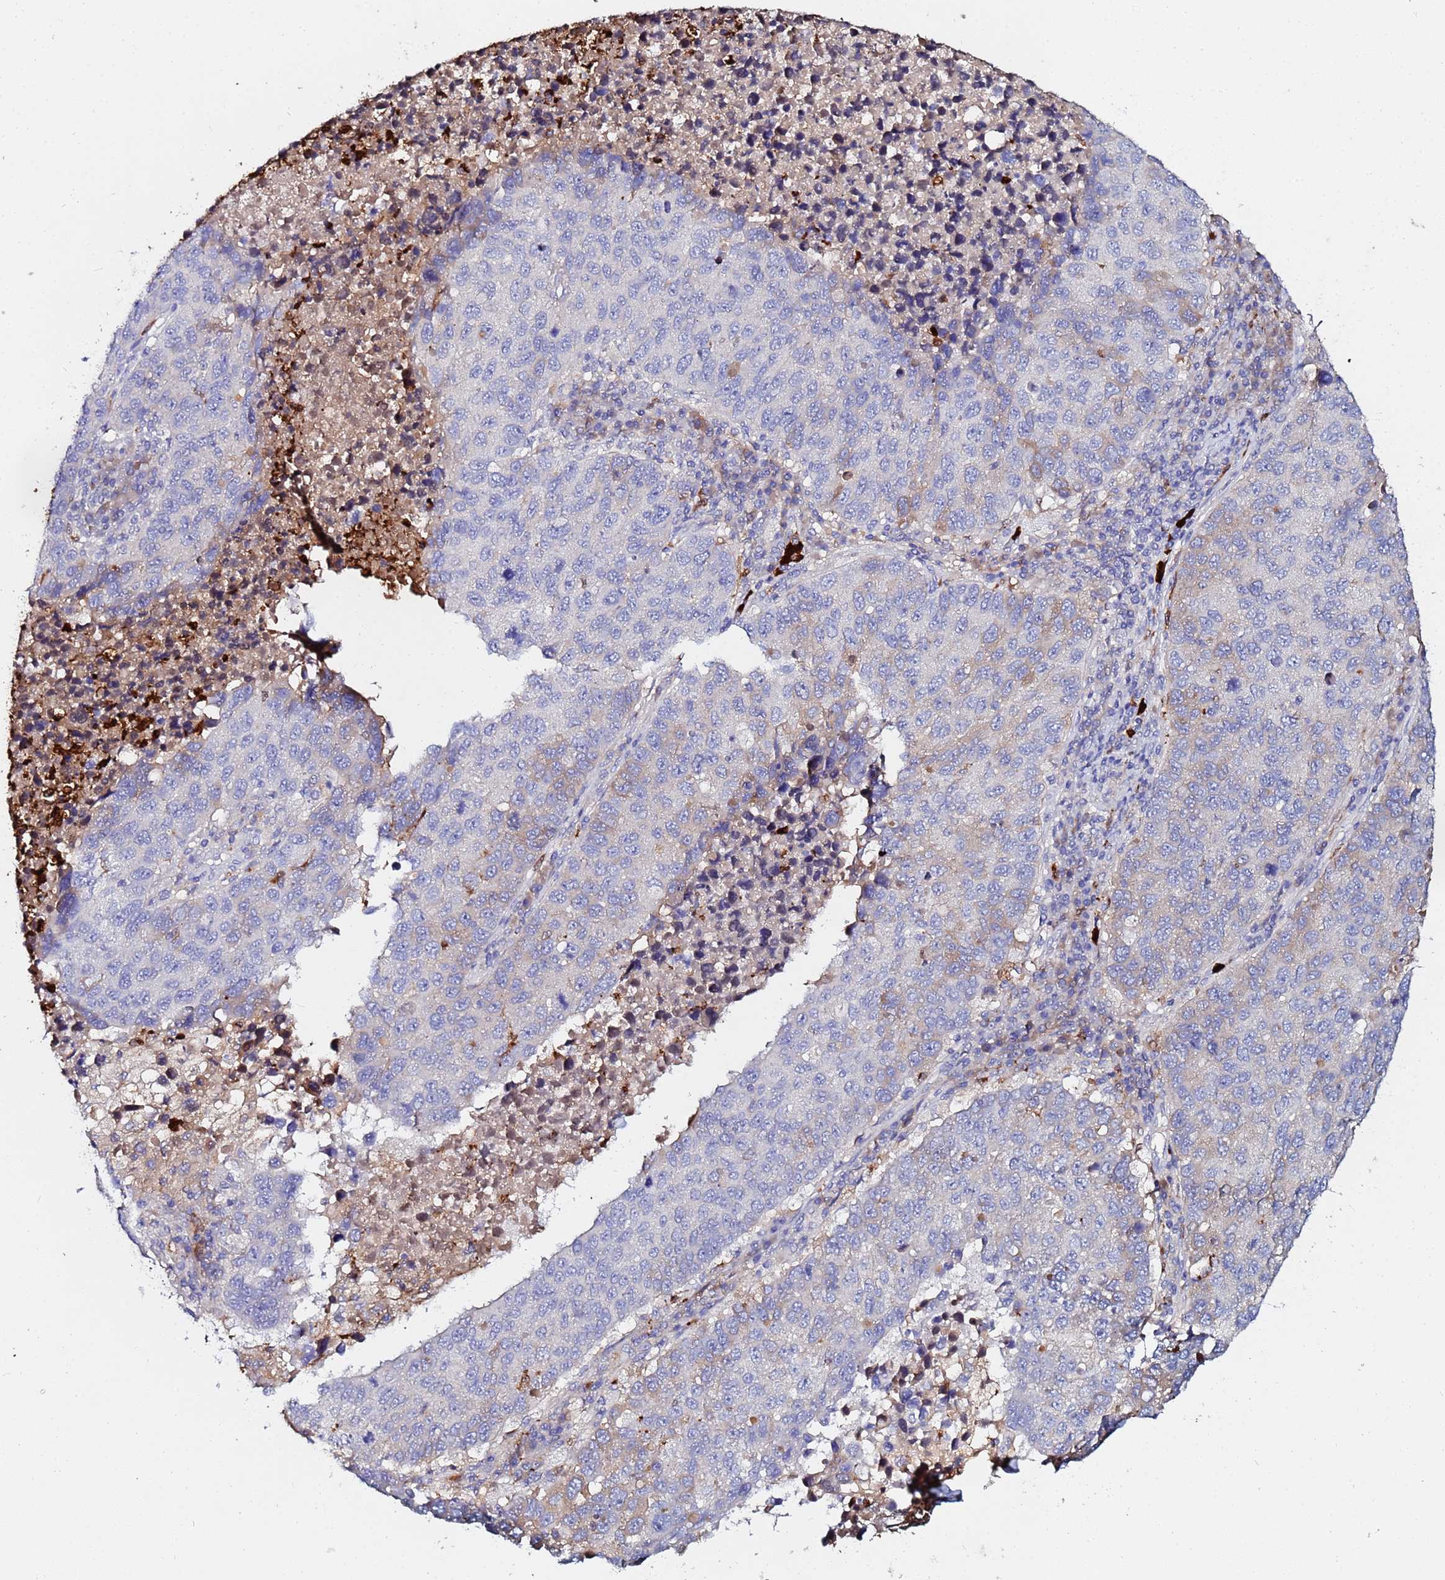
{"staining": {"intensity": "weak", "quantity": "<25%", "location": "cytoplasmic/membranous"}, "tissue": "lung cancer", "cell_type": "Tumor cells", "image_type": "cancer", "snomed": [{"axis": "morphology", "description": "Squamous cell carcinoma, NOS"}, {"axis": "topography", "description": "Lung"}], "caption": "Immunohistochemistry of squamous cell carcinoma (lung) reveals no staining in tumor cells.", "gene": "TUBAL3", "patient": {"sex": "male", "age": 73}}